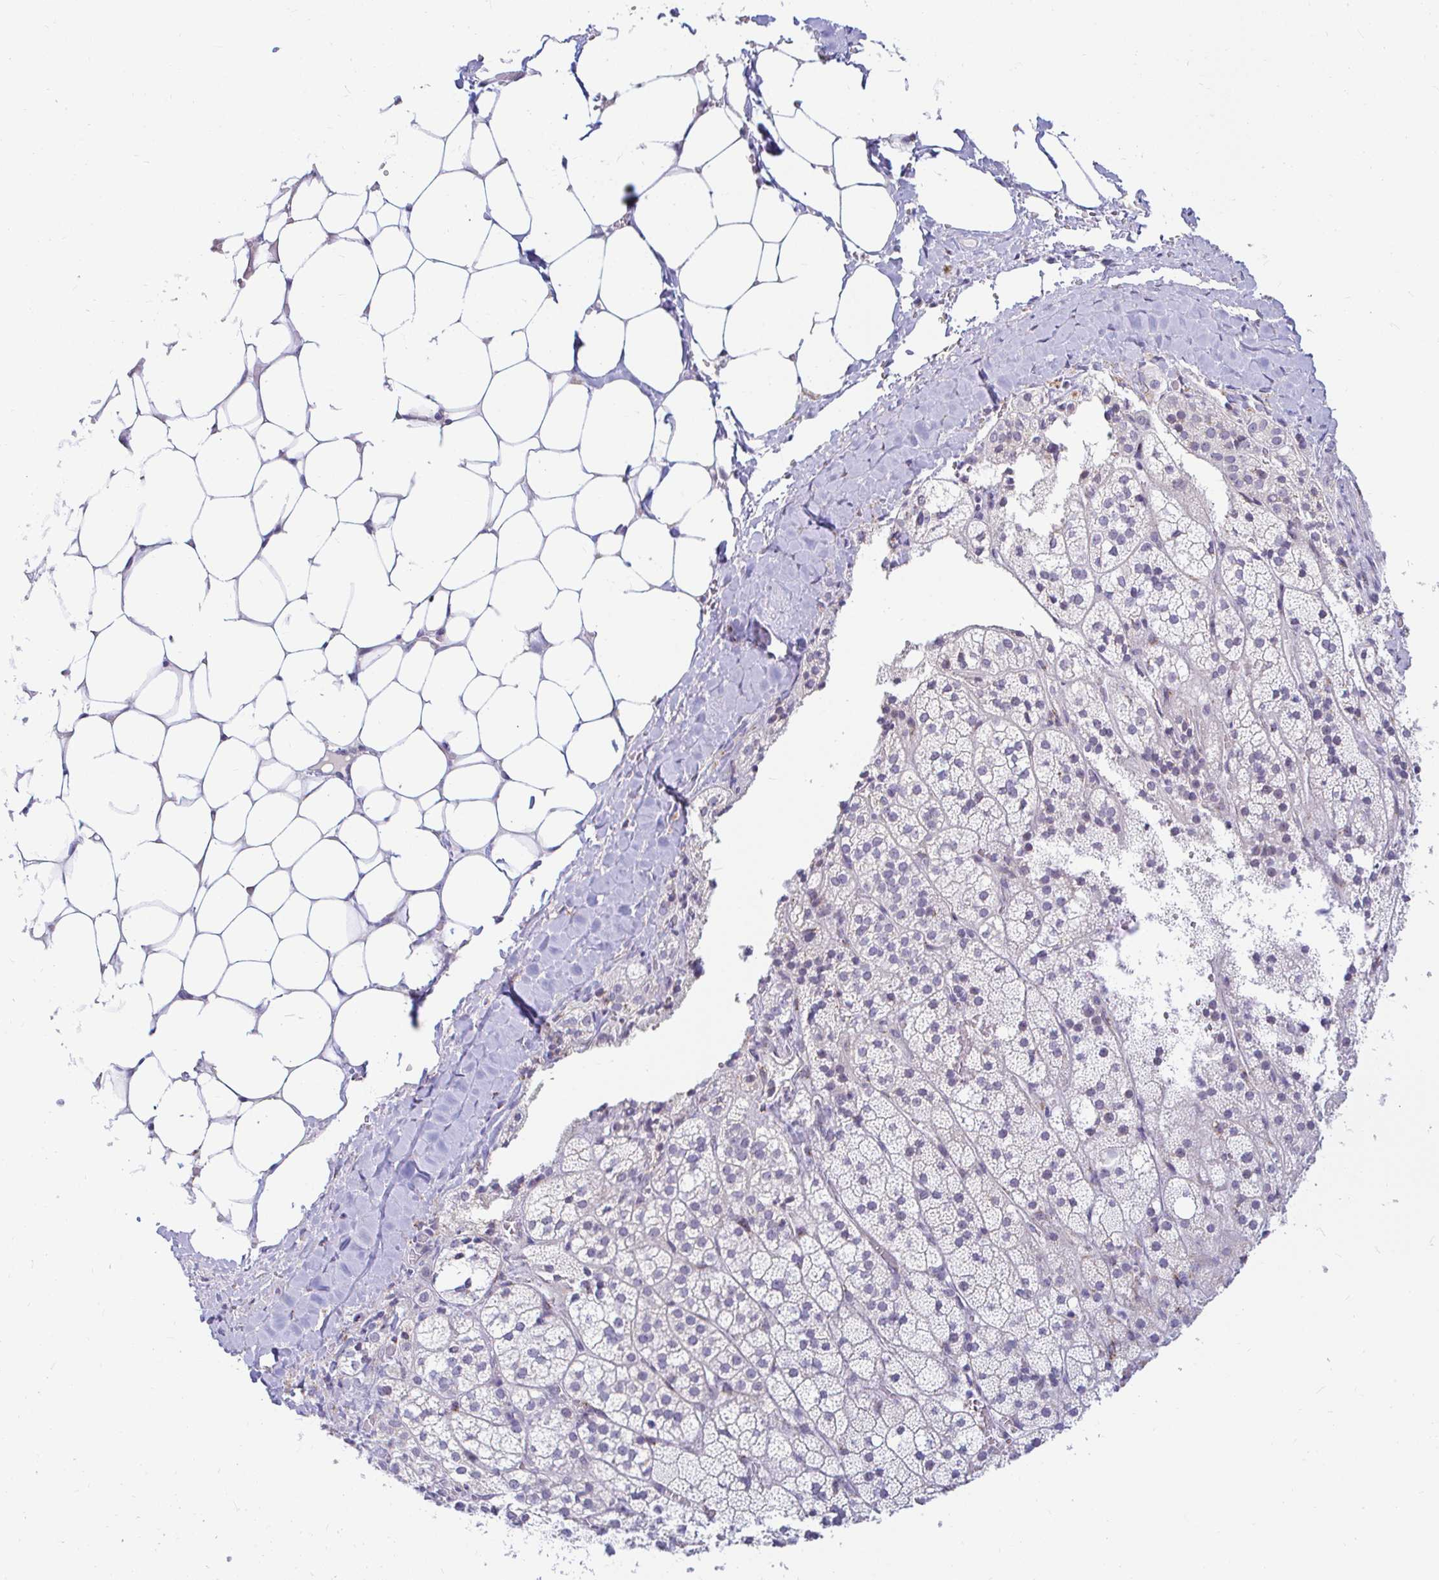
{"staining": {"intensity": "negative", "quantity": "none", "location": "none"}, "tissue": "adrenal gland", "cell_type": "Glandular cells", "image_type": "normal", "snomed": [{"axis": "morphology", "description": "Normal tissue, NOS"}, {"axis": "topography", "description": "Adrenal gland"}], "caption": "This photomicrograph is of benign adrenal gland stained with immunohistochemistry (IHC) to label a protein in brown with the nuclei are counter-stained blue. There is no expression in glandular cells. (Immunohistochemistry (ihc), brightfield microscopy, high magnification).", "gene": "OR51D1", "patient": {"sex": "male", "age": 53}}